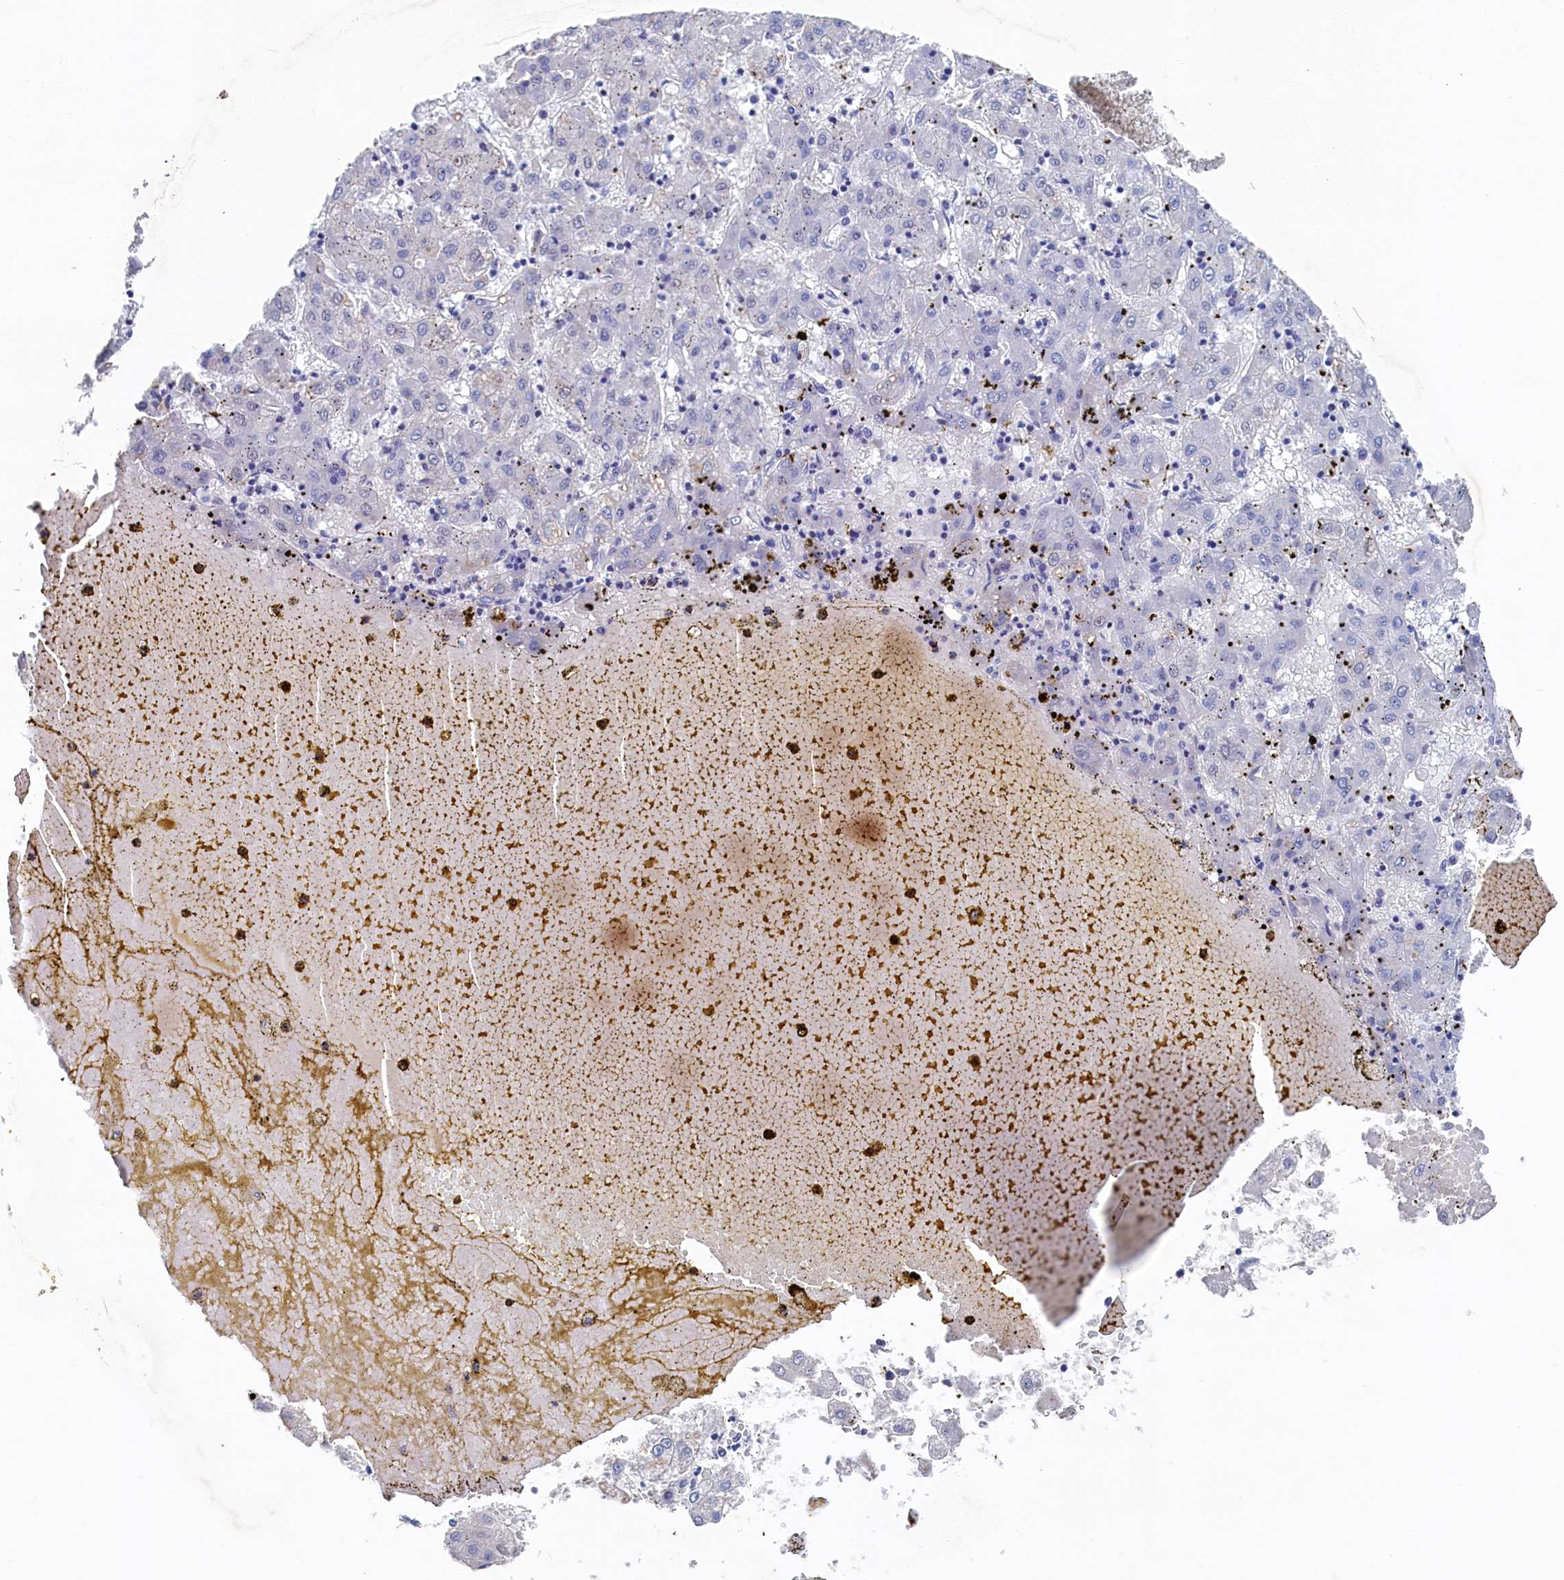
{"staining": {"intensity": "negative", "quantity": "none", "location": "none"}, "tissue": "liver cancer", "cell_type": "Tumor cells", "image_type": "cancer", "snomed": [{"axis": "morphology", "description": "Carcinoma, Hepatocellular, NOS"}, {"axis": "topography", "description": "Liver"}], "caption": "Immunohistochemical staining of liver hepatocellular carcinoma exhibits no significant positivity in tumor cells. (DAB (3,3'-diaminobenzidine) immunohistochemistry with hematoxylin counter stain).", "gene": "CBLIF", "patient": {"sex": "male", "age": 72}}